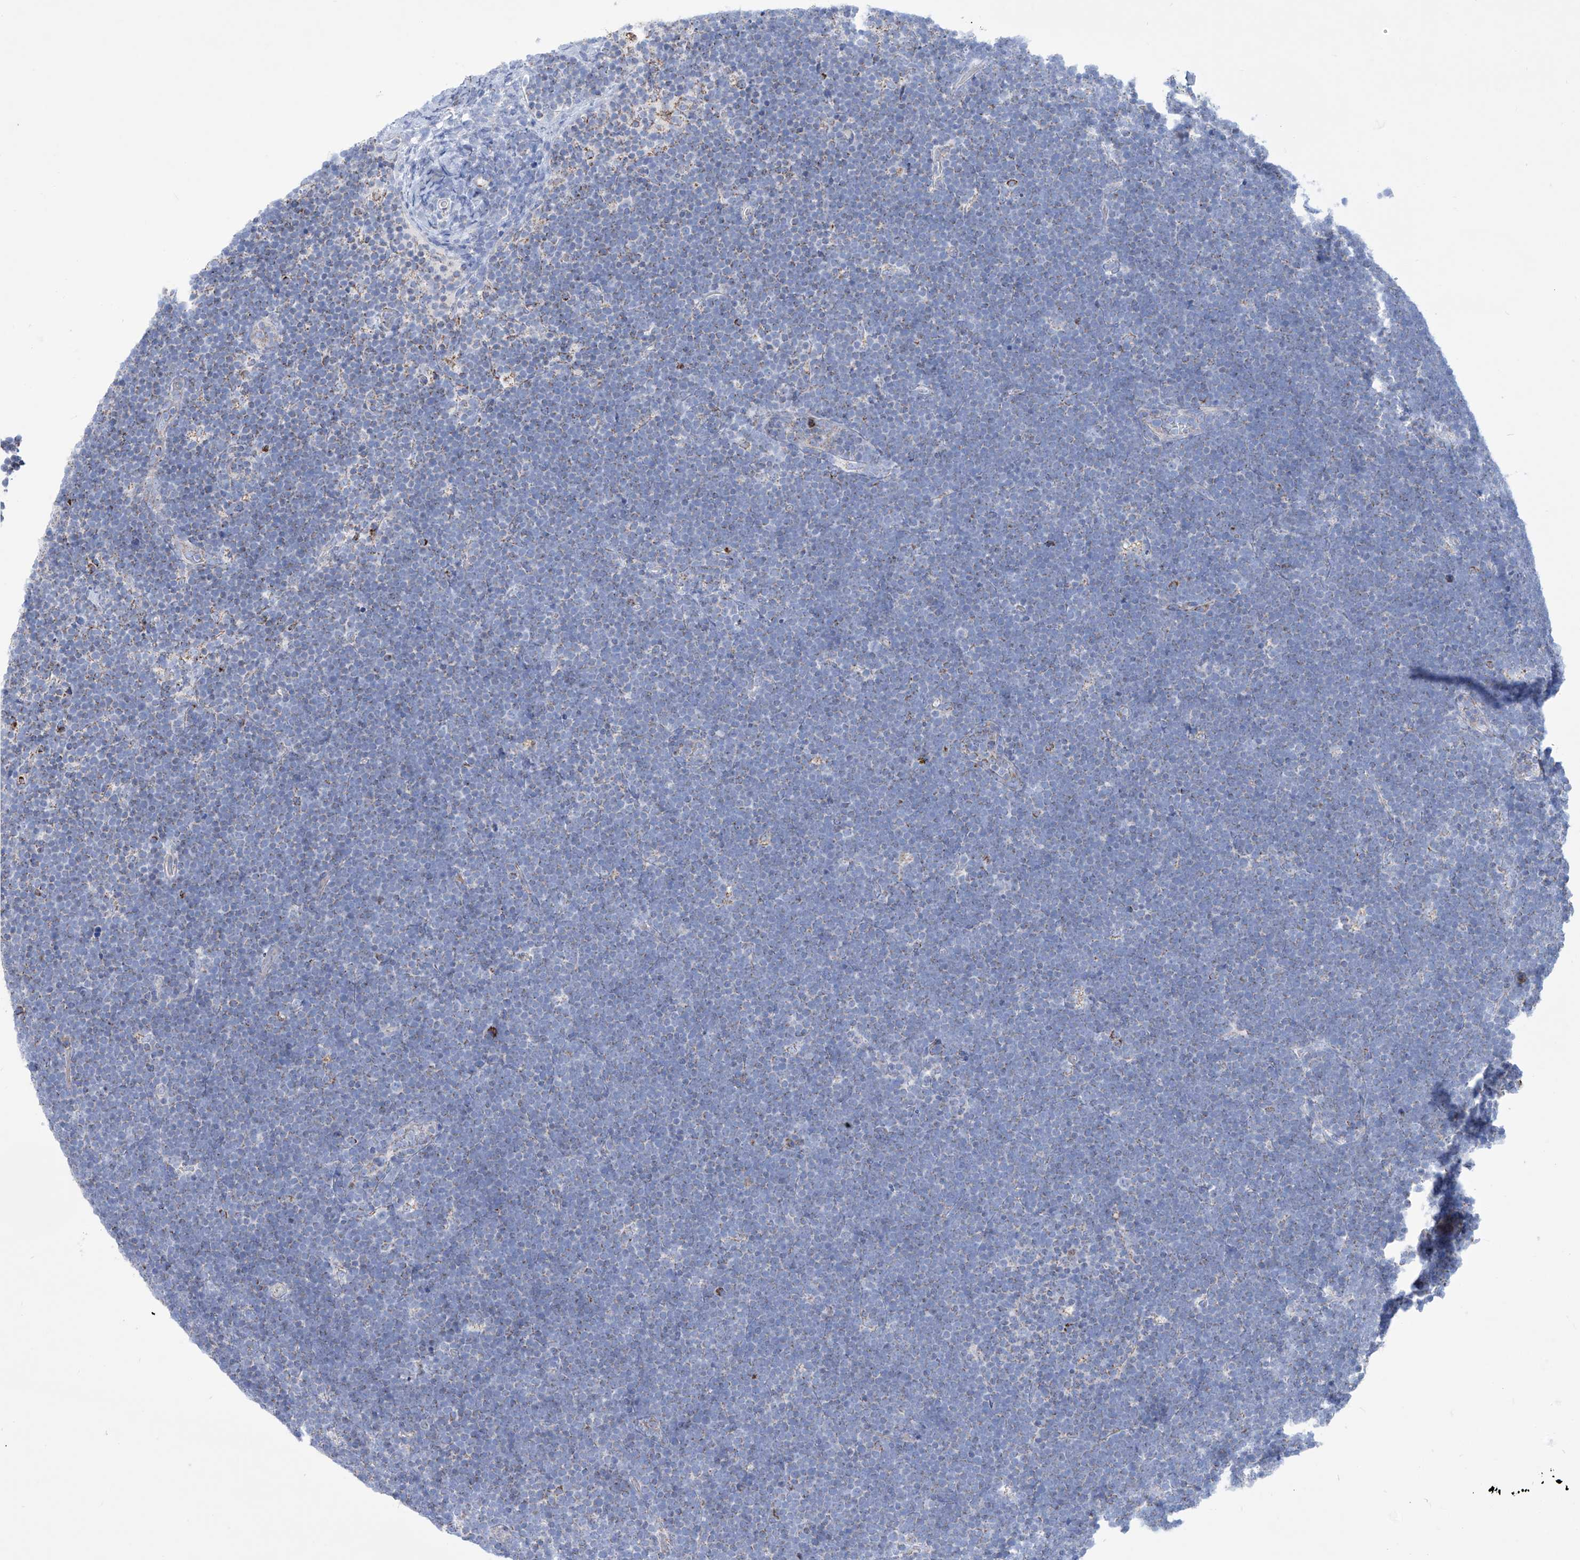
{"staining": {"intensity": "negative", "quantity": "none", "location": "none"}, "tissue": "lymphoma", "cell_type": "Tumor cells", "image_type": "cancer", "snomed": [{"axis": "morphology", "description": "Malignant lymphoma, non-Hodgkin's type, High grade"}, {"axis": "topography", "description": "Lymph node"}], "caption": "There is no significant staining in tumor cells of lymphoma. The staining was performed using DAB to visualize the protein expression in brown, while the nuclei were stained in blue with hematoxylin (Magnification: 20x).", "gene": "ALDH6A1", "patient": {"sex": "male", "age": 13}}